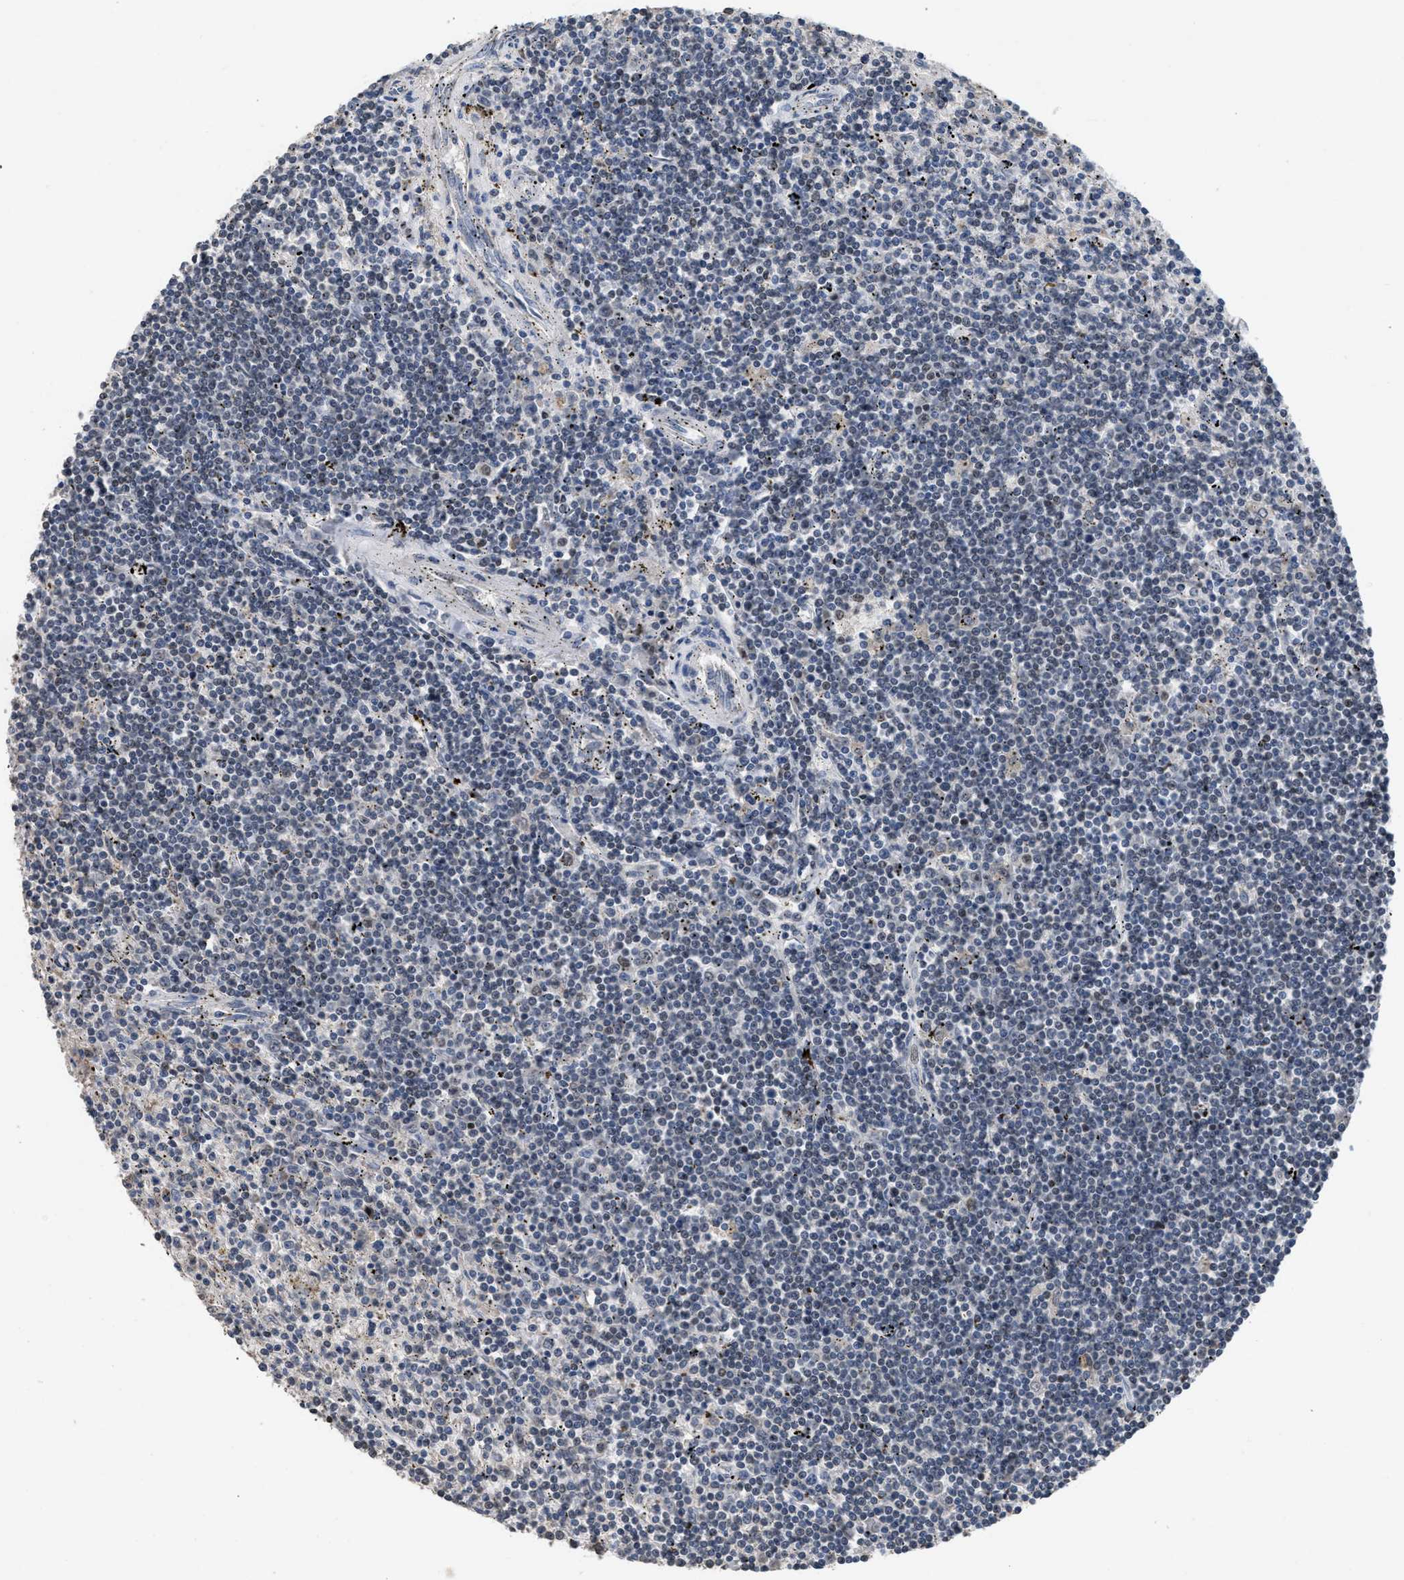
{"staining": {"intensity": "negative", "quantity": "none", "location": "none"}, "tissue": "lymphoma", "cell_type": "Tumor cells", "image_type": "cancer", "snomed": [{"axis": "morphology", "description": "Malignant lymphoma, non-Hodgkin's type, Low grade"}, {"axis": "topography", "description": "Spleen"}], "caption": "High power microscopy image of an IHC micrograph of malignant lymphoma, non-Hodgkin's type (low-grade), revealing no significant expression in tumor cells.", "gene": "SETDB1", "patient": {"sex": "male", "age": 76}}